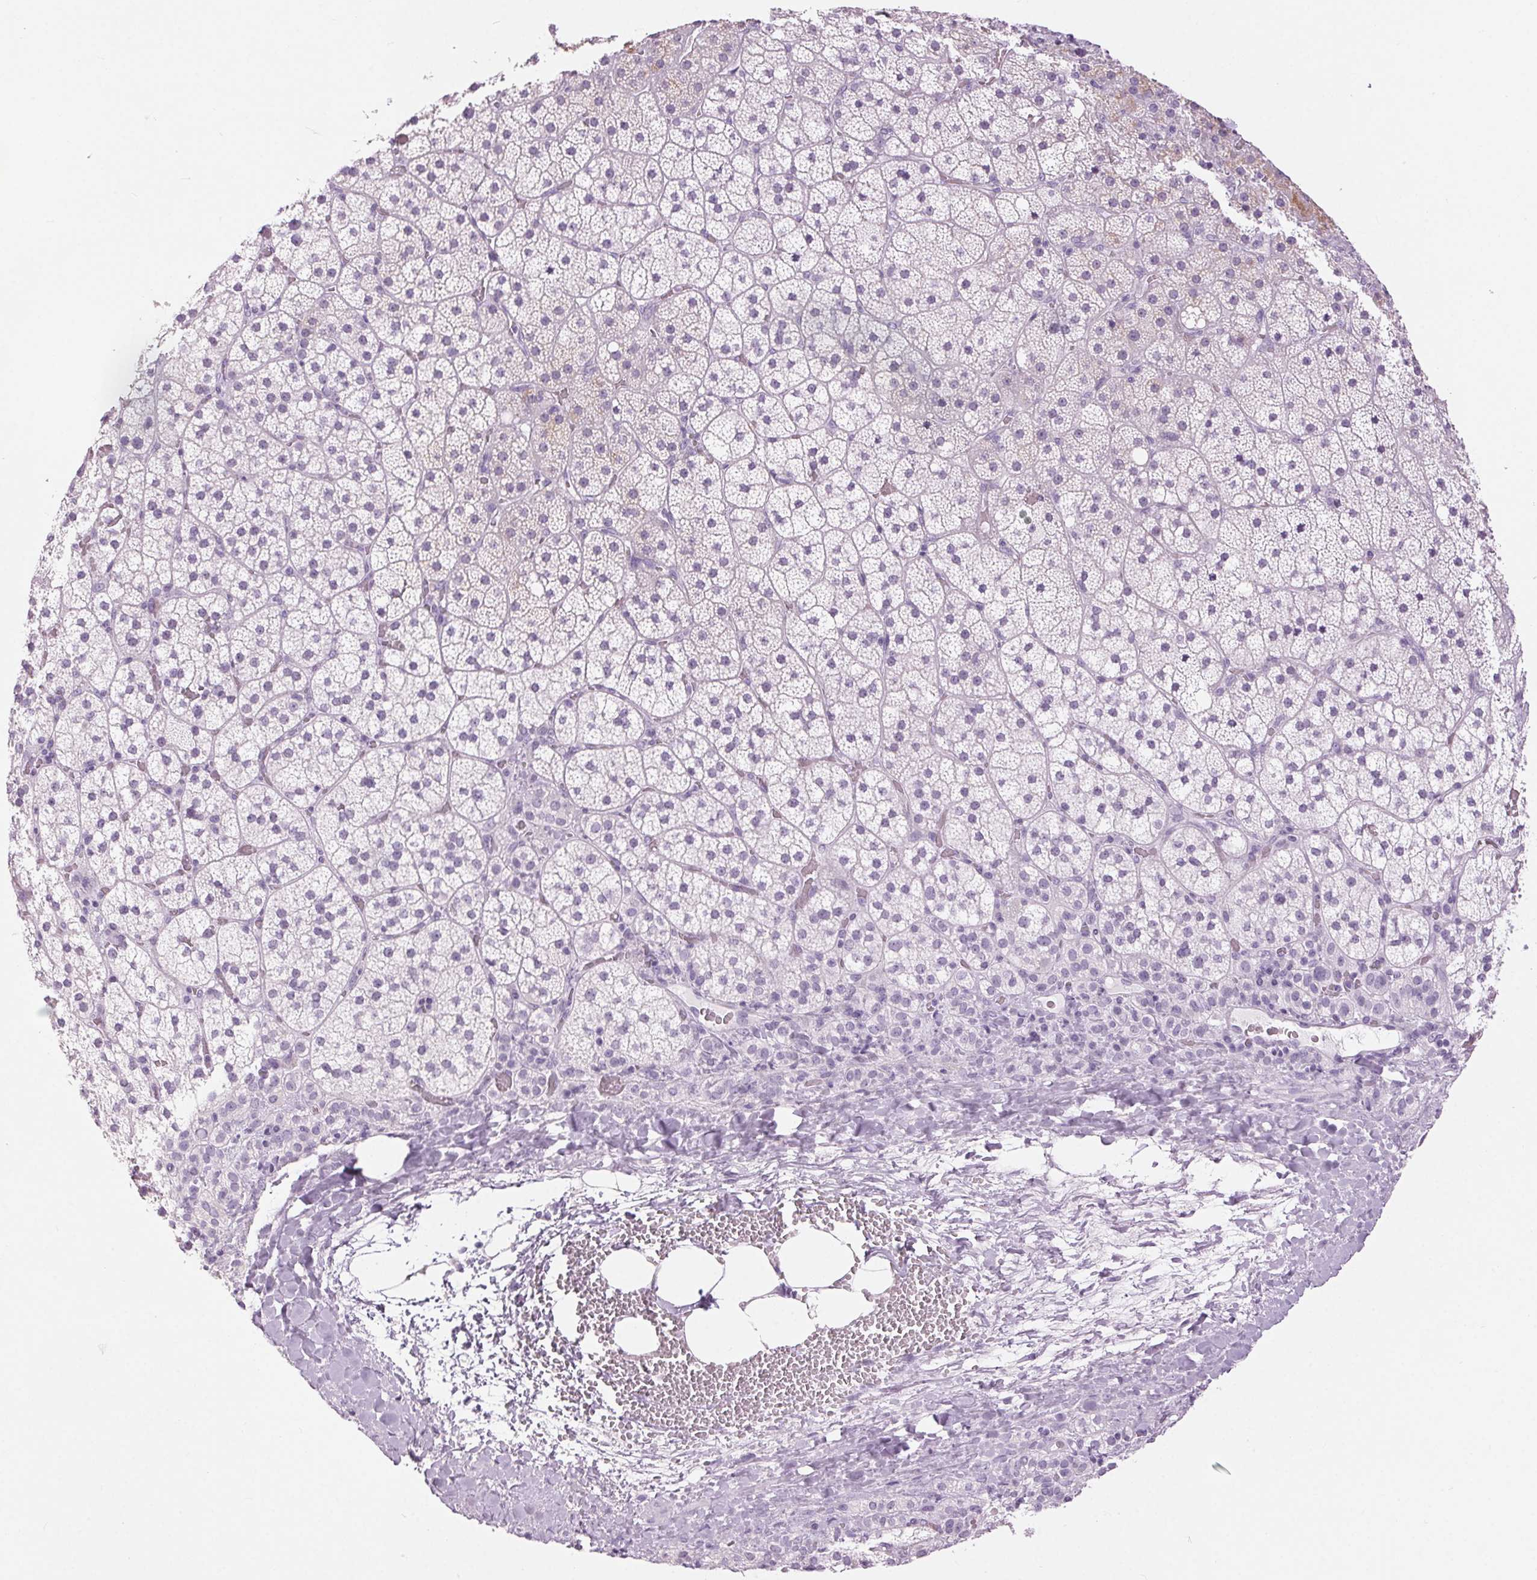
{"staining": {"intensity": "negative", "quantity": "none", "location": "none"}, "tissue": "adrenal gland", "cell_type": "Glandular cells", "image_type": "normal", "snomed": [{"axis": "morphology", "description": "Normal tissue, NOS"}, {"axis": "topography", "description": "Adrenal gland"}], "caption": "This is a micrograph of immunohistochemistry (IHC) staining of benign adrenal gland, which shows no positivity in glandular cells. Nuclei are stained in blue.", "gene": "BEND2", "patient": {"sex": "male", "age": 53}}